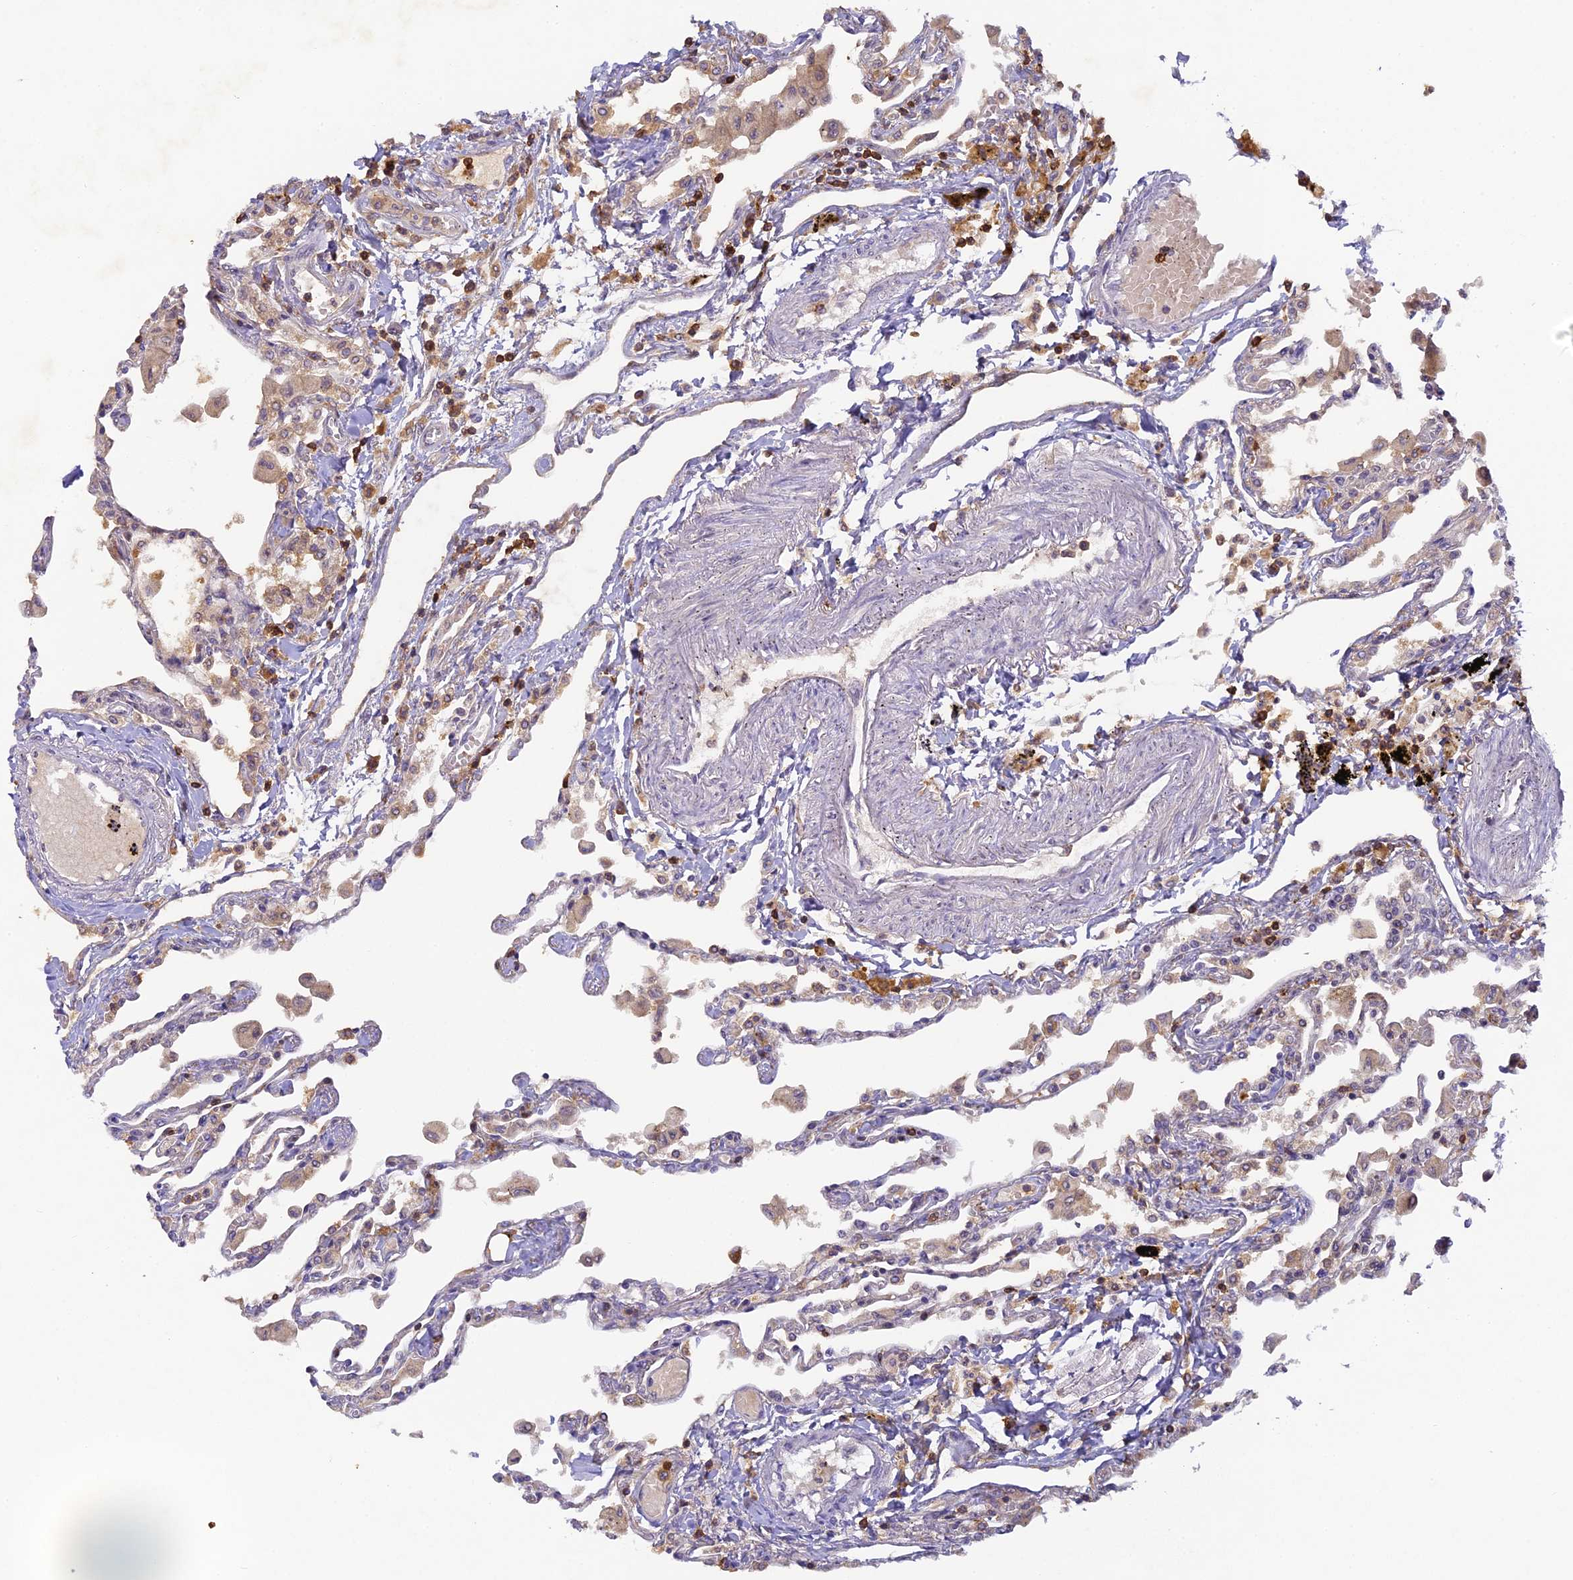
{"staining": {"intensity": "negative", "quantity": "none", "location": "none"}, "tissue": "lung", "cell_type": "Alveolar cells", "image_type": "normal", "snomed": [{"axis": "morphology", "description": "Normal tissue, NOS"}, {"axis": "topography", "description": "Bronchus"}, {"axis": "topography", "description": "Lung"}], "caption": "Alveolar cells are negative for brown protein staining in benign lung. Nuclei are stained in blue.", "gene": "FYB1", "patient": {"sex": "female", "age": 49}}